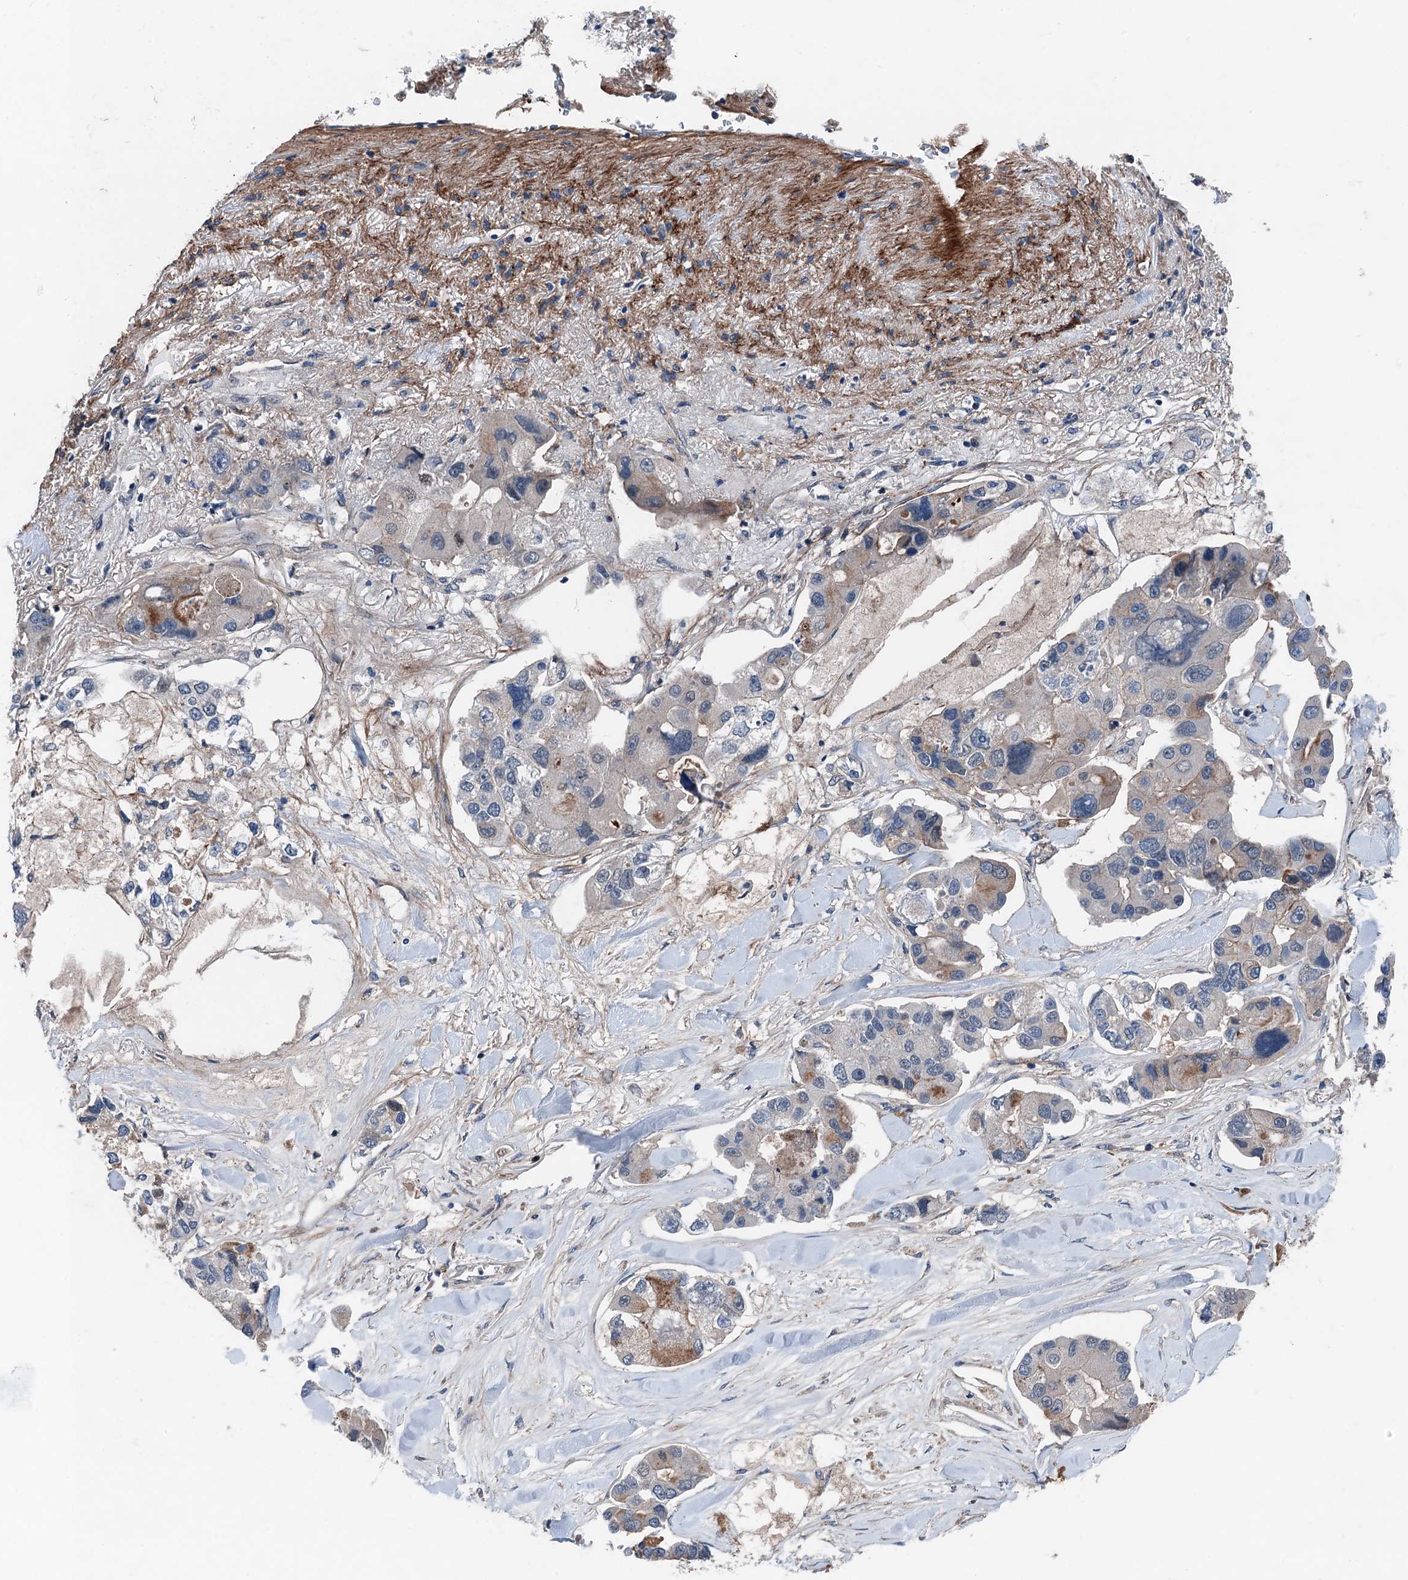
{"staining": {"intensity": "moderate", "quantity": "<25%", "location": "cytoplasmic/membranous"}, "tissue": "lung cancer", "cell_type": "Tumor cells", "image_type": "cancer", "snomed": [{"axis": "morphology", "description": "Adenocarcinoma, NOS"}, {"axis": "topography", "description": "Lung"}], "caption": "Protein staining of adenocarcinoma (lung) tissue shows moderate cytoplasmic/membranous positivity in about <25% of tumor cells.", "gene": "SLC2A10", "patient": {"sex": "female", "age": 54}}